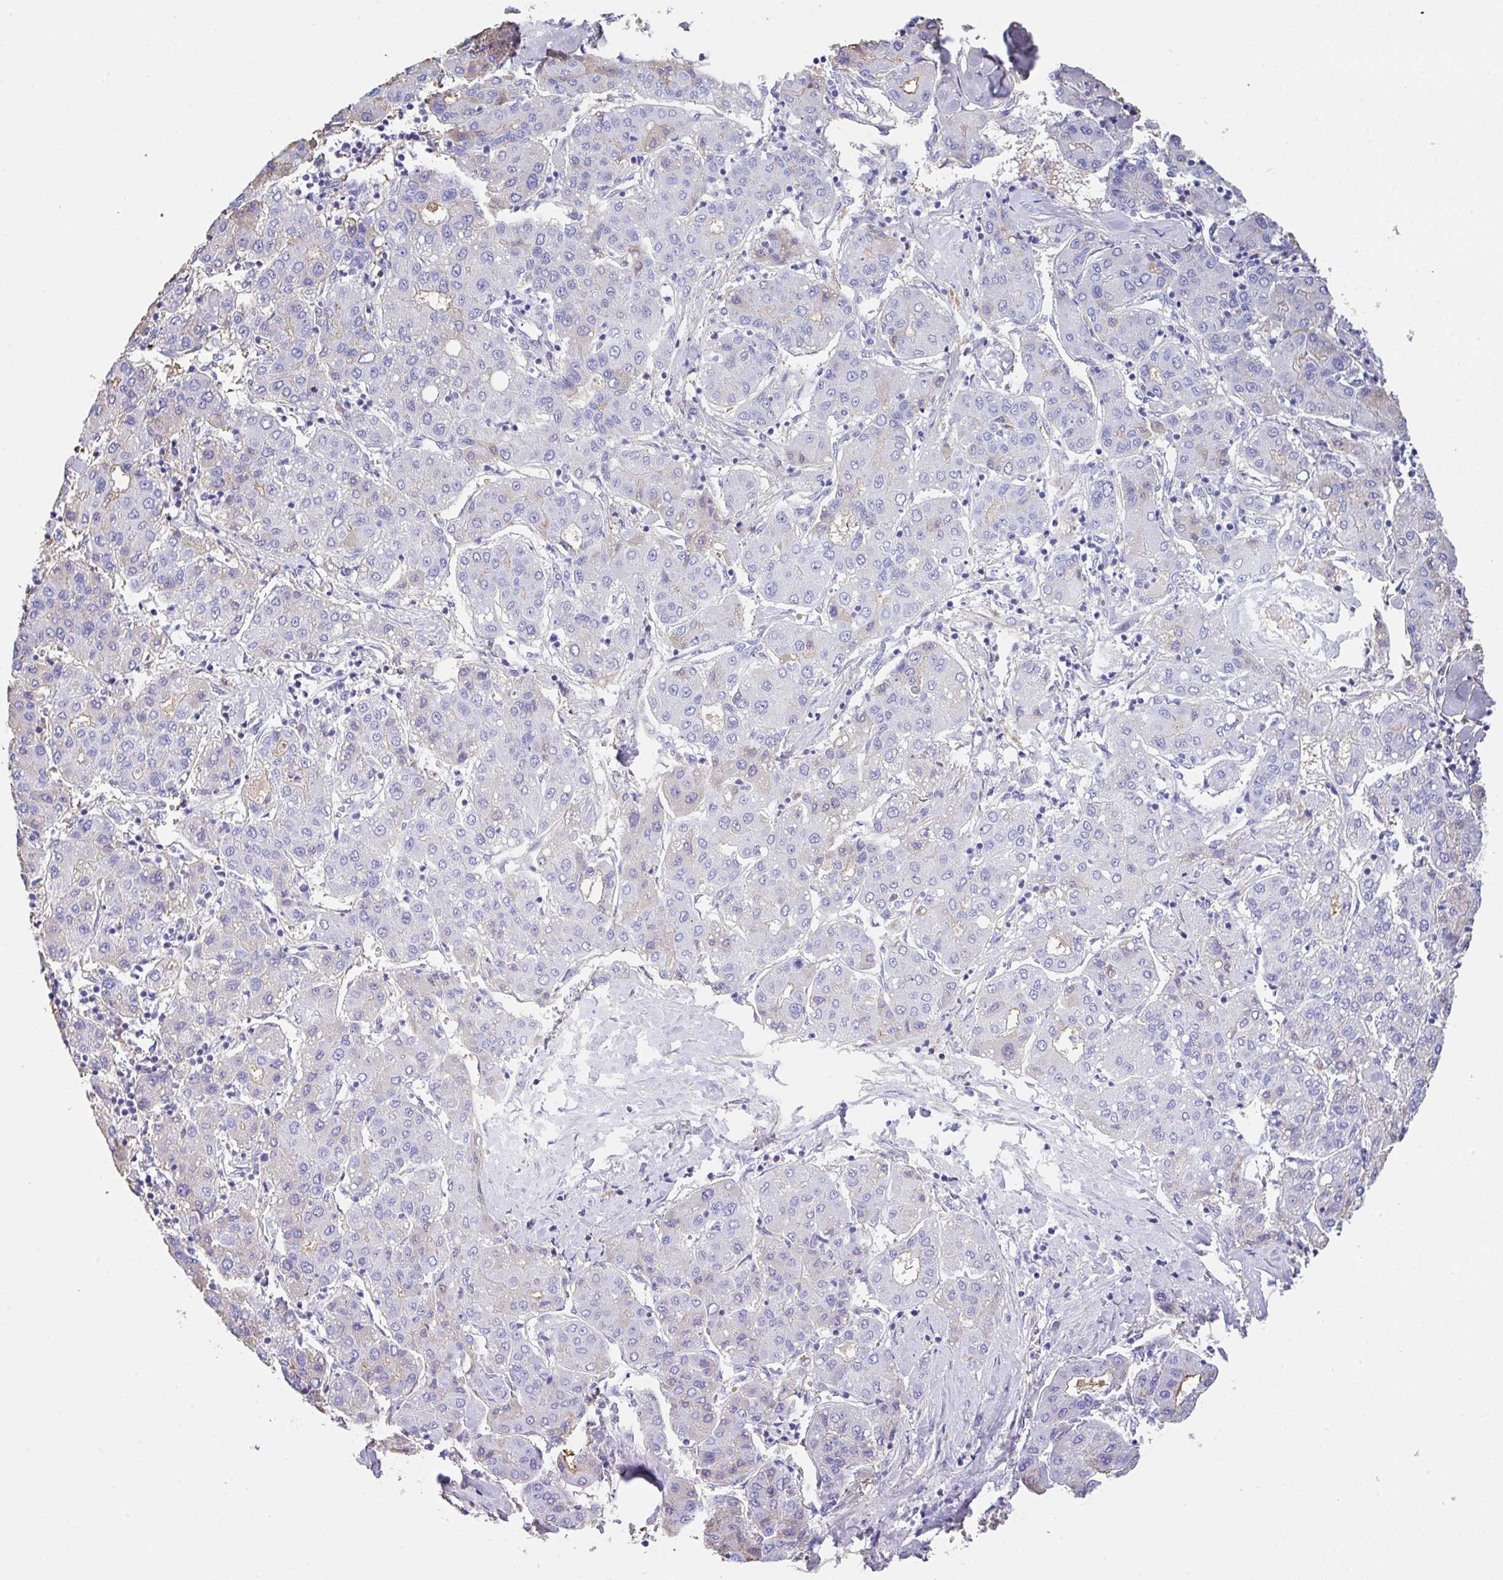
{"staining": {"intensity": "negative", "quantity": "none", "location": "none"}, "tissue": "liver cancer", "cell_type": "Tumor cells", "image_type": "cancer", "snomed": [{"axis": "morphology", "description": "Carcinoma, Hepatocellular, NOS"}, {"axis": "topography", "description": "Liver"}], "caption": "This micrograph is of hepatocellular carcinoma (liver) stained with immunohistochemistry (IHC) to label a protein in brown with the nuclei are counter-stained blue. There is no expression in tumor cells.", "gene": "HOXC12", "patient": {"sex": "male", "age": 65}}